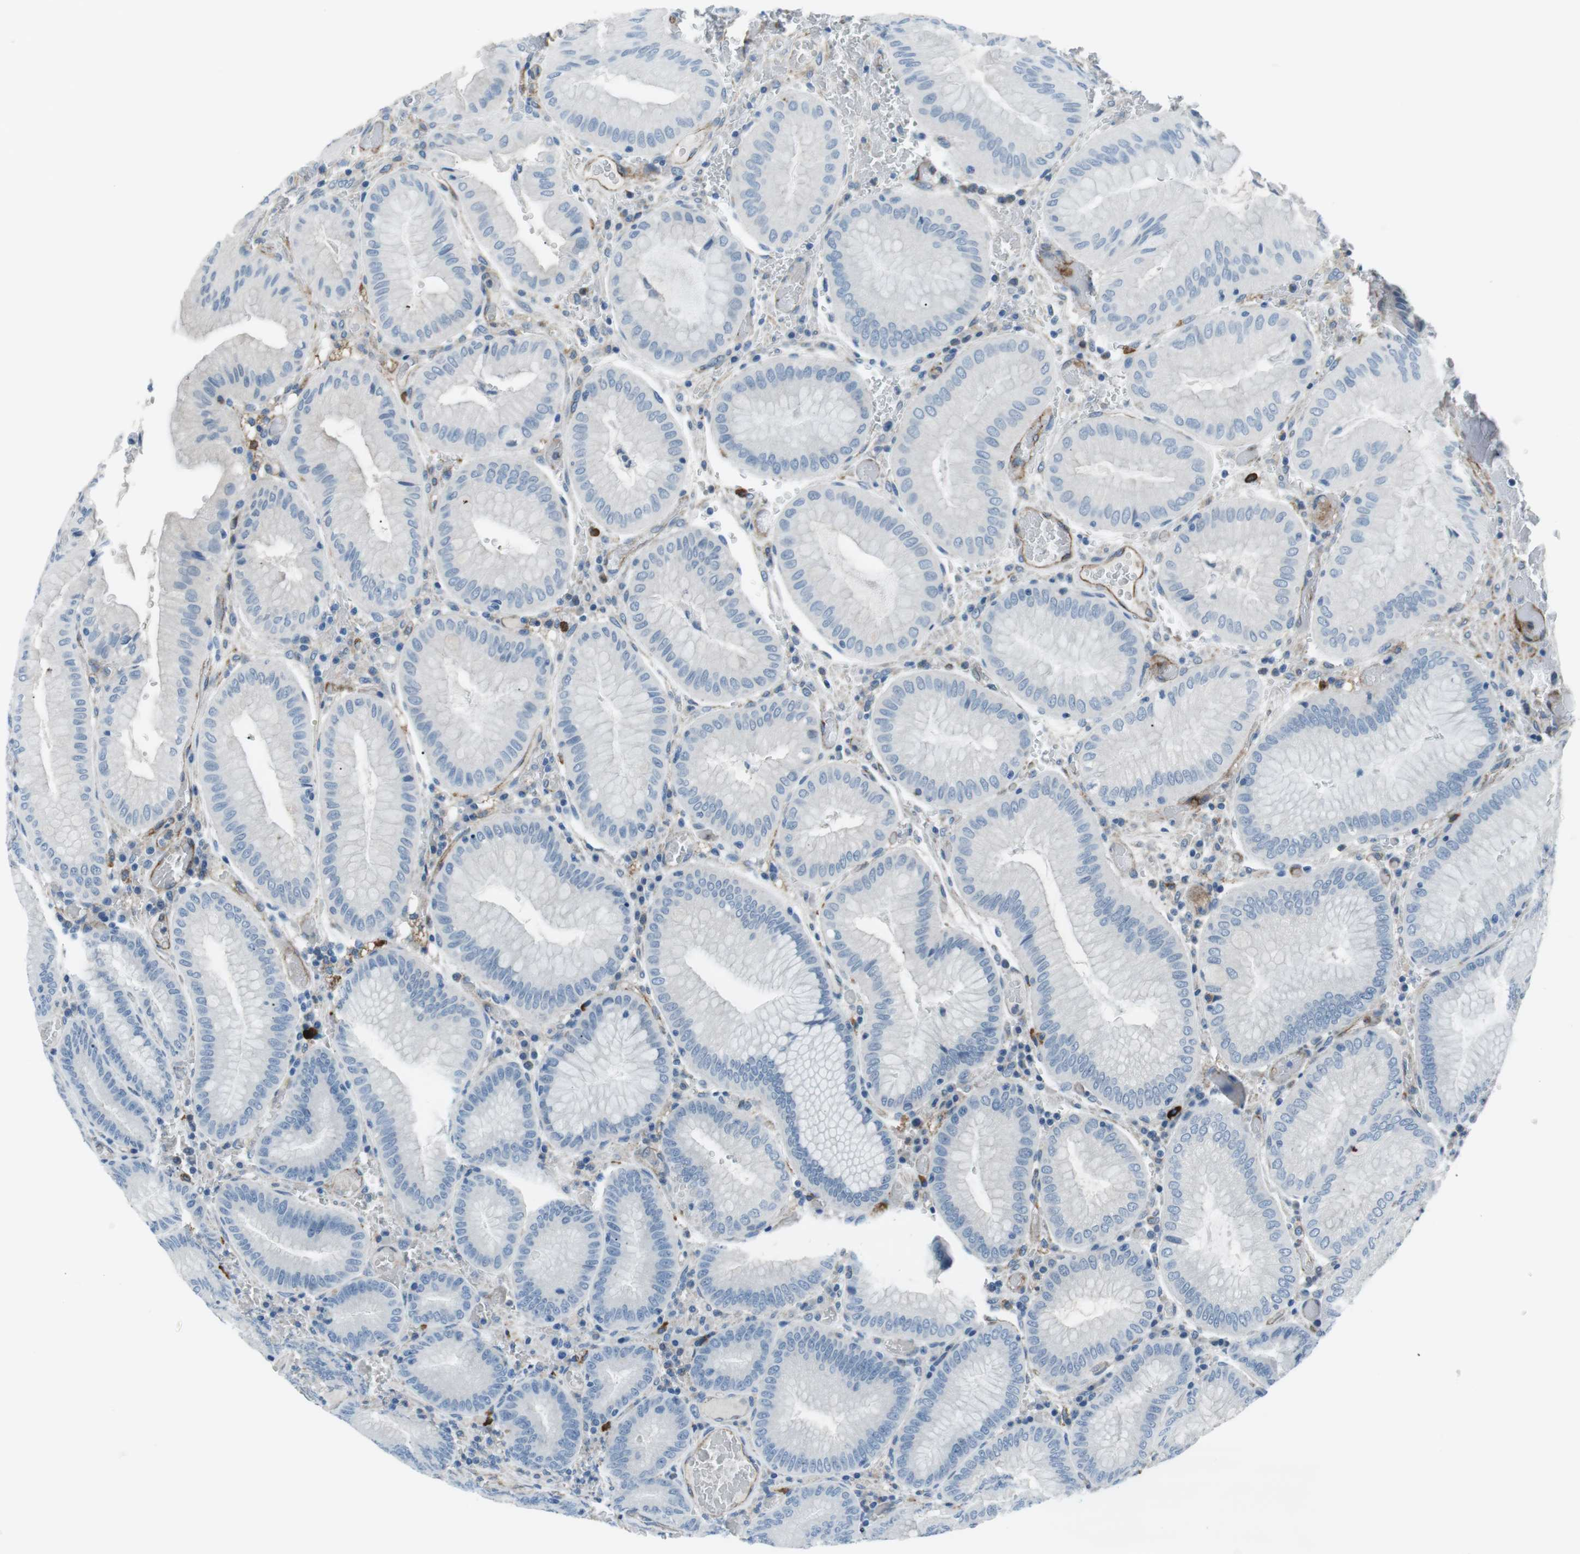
{"staining": {"intensity": "weak", "quantity": "25%-75%", "location": "cytoplasmic/membranous"}, "tissue": "stomach", "cell_type": "Glandular cells", "image_type": "normal", "snomed": [{"axis": "morphology", "description": "Normal tissue, NOS"}, {"axis": "morphology", "description": "Carcinoid, malignant, NOS"}, {"axis": "topography", "description": "Stomach, upper"}], "caption": "The histopathology image displays immunohistochemical staining of unremarkable stomach. There is weak cytoplasmic/membranous expression is identified in about 25%-75% of glandular cells. (Stains: DAB in brown, nuclei in blue, Microscopy: brightfield microscopy at high magnification).", "gene": "CSF2RA", "patient": {"sex": "male", "age": 39}}